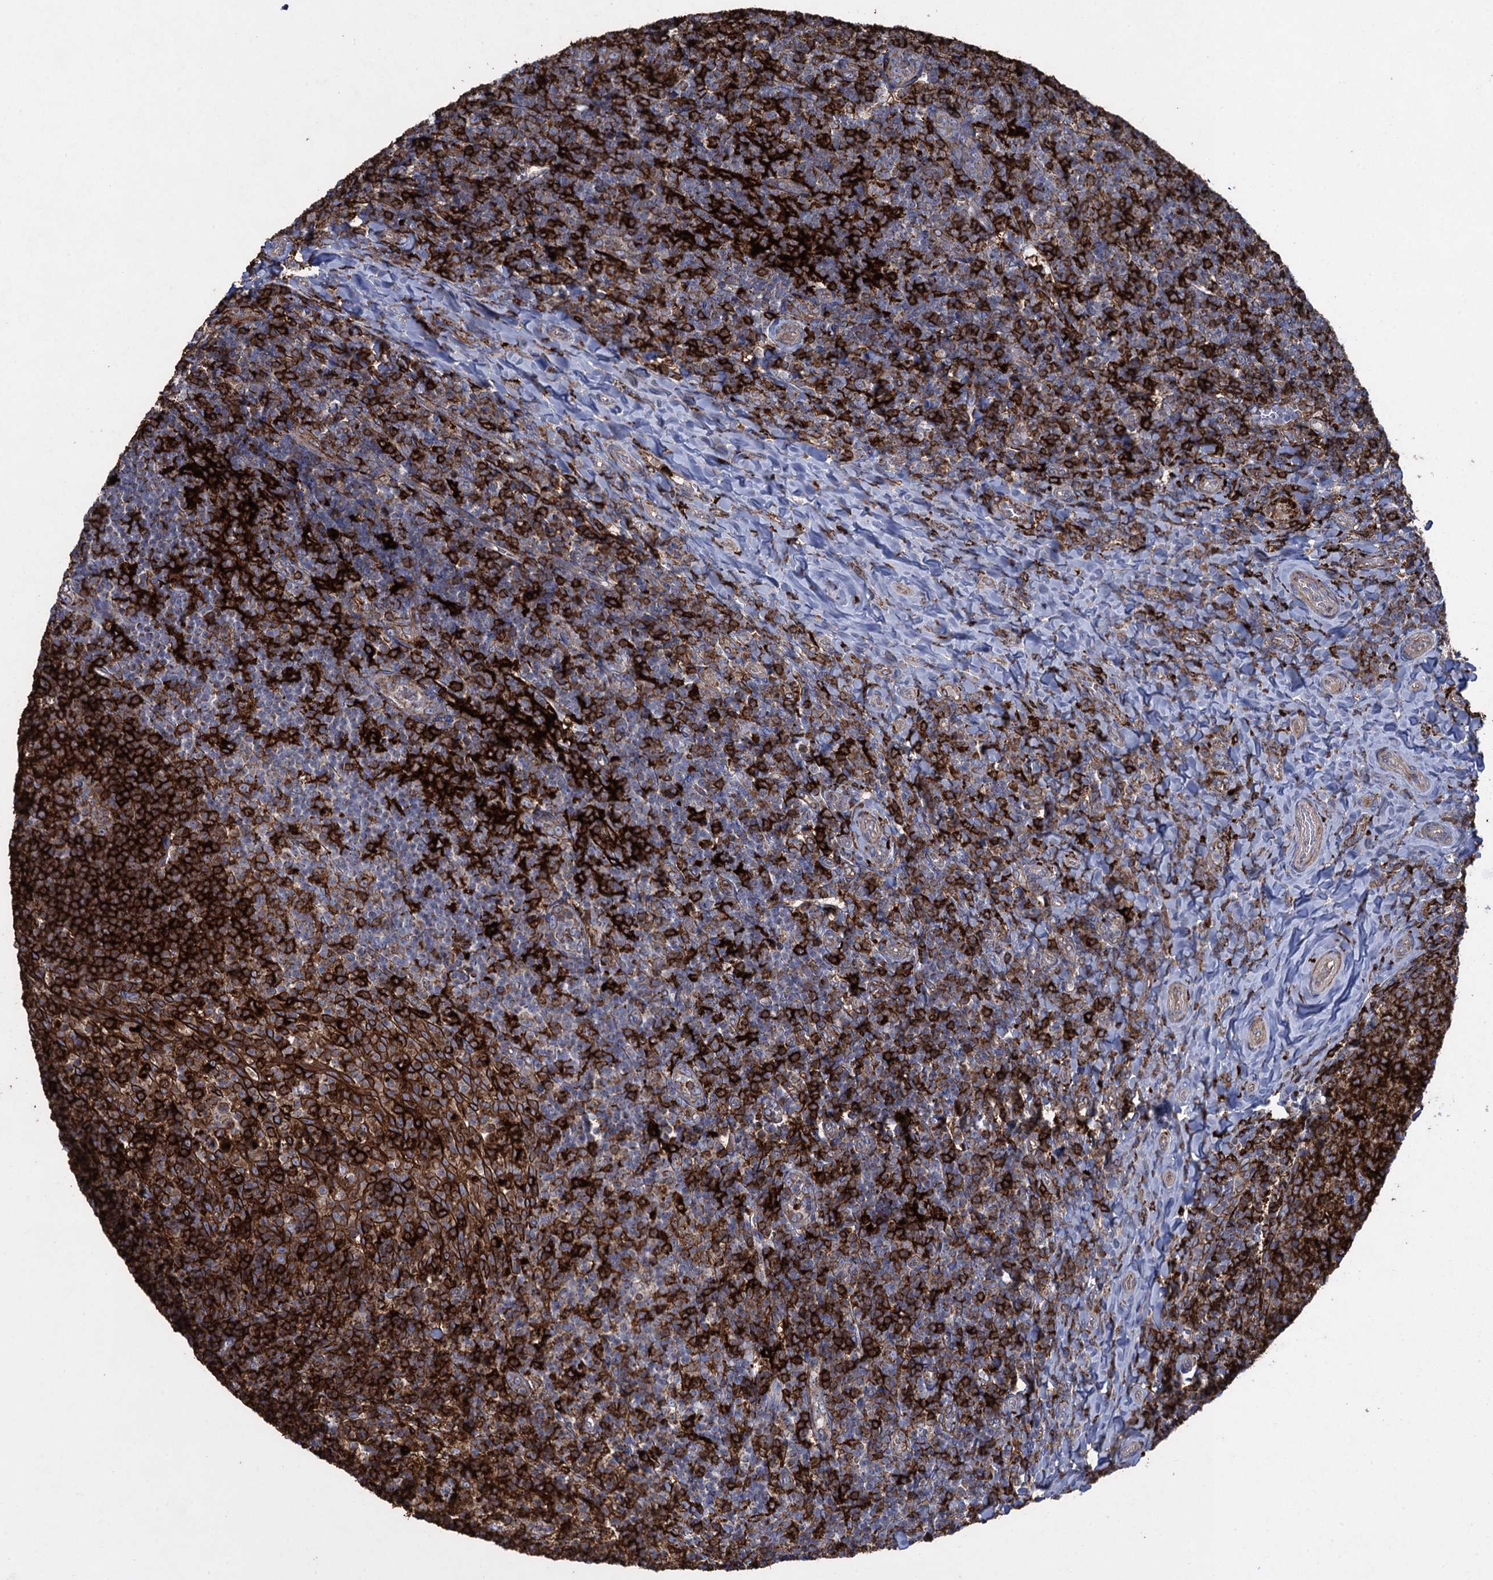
{"staining": {"intensity": "strong", "quantity": ">75%", "location": "cytoplasmic/membranous"}, "tissue": "tonsil", "cell_type": "Germinal center cells", "image_type": "normal", "snomed": [{"axis": "morphology", "description": "Normal tissue, NOS"}, {"axis": "topography", "description": "Tonsil"}], "caption": "IHC (DAB) staining of normal tonsil shows strong cytoplasmic/membranous protein positivity in approximately >75% of germinal center cells. (DAB (3,3'-diaminobenzidine) IHC, brown staining for protein, blue staining for nuclei).", "gene": "TXNDC11", "patient": {"sex": "female", "age": 10}}